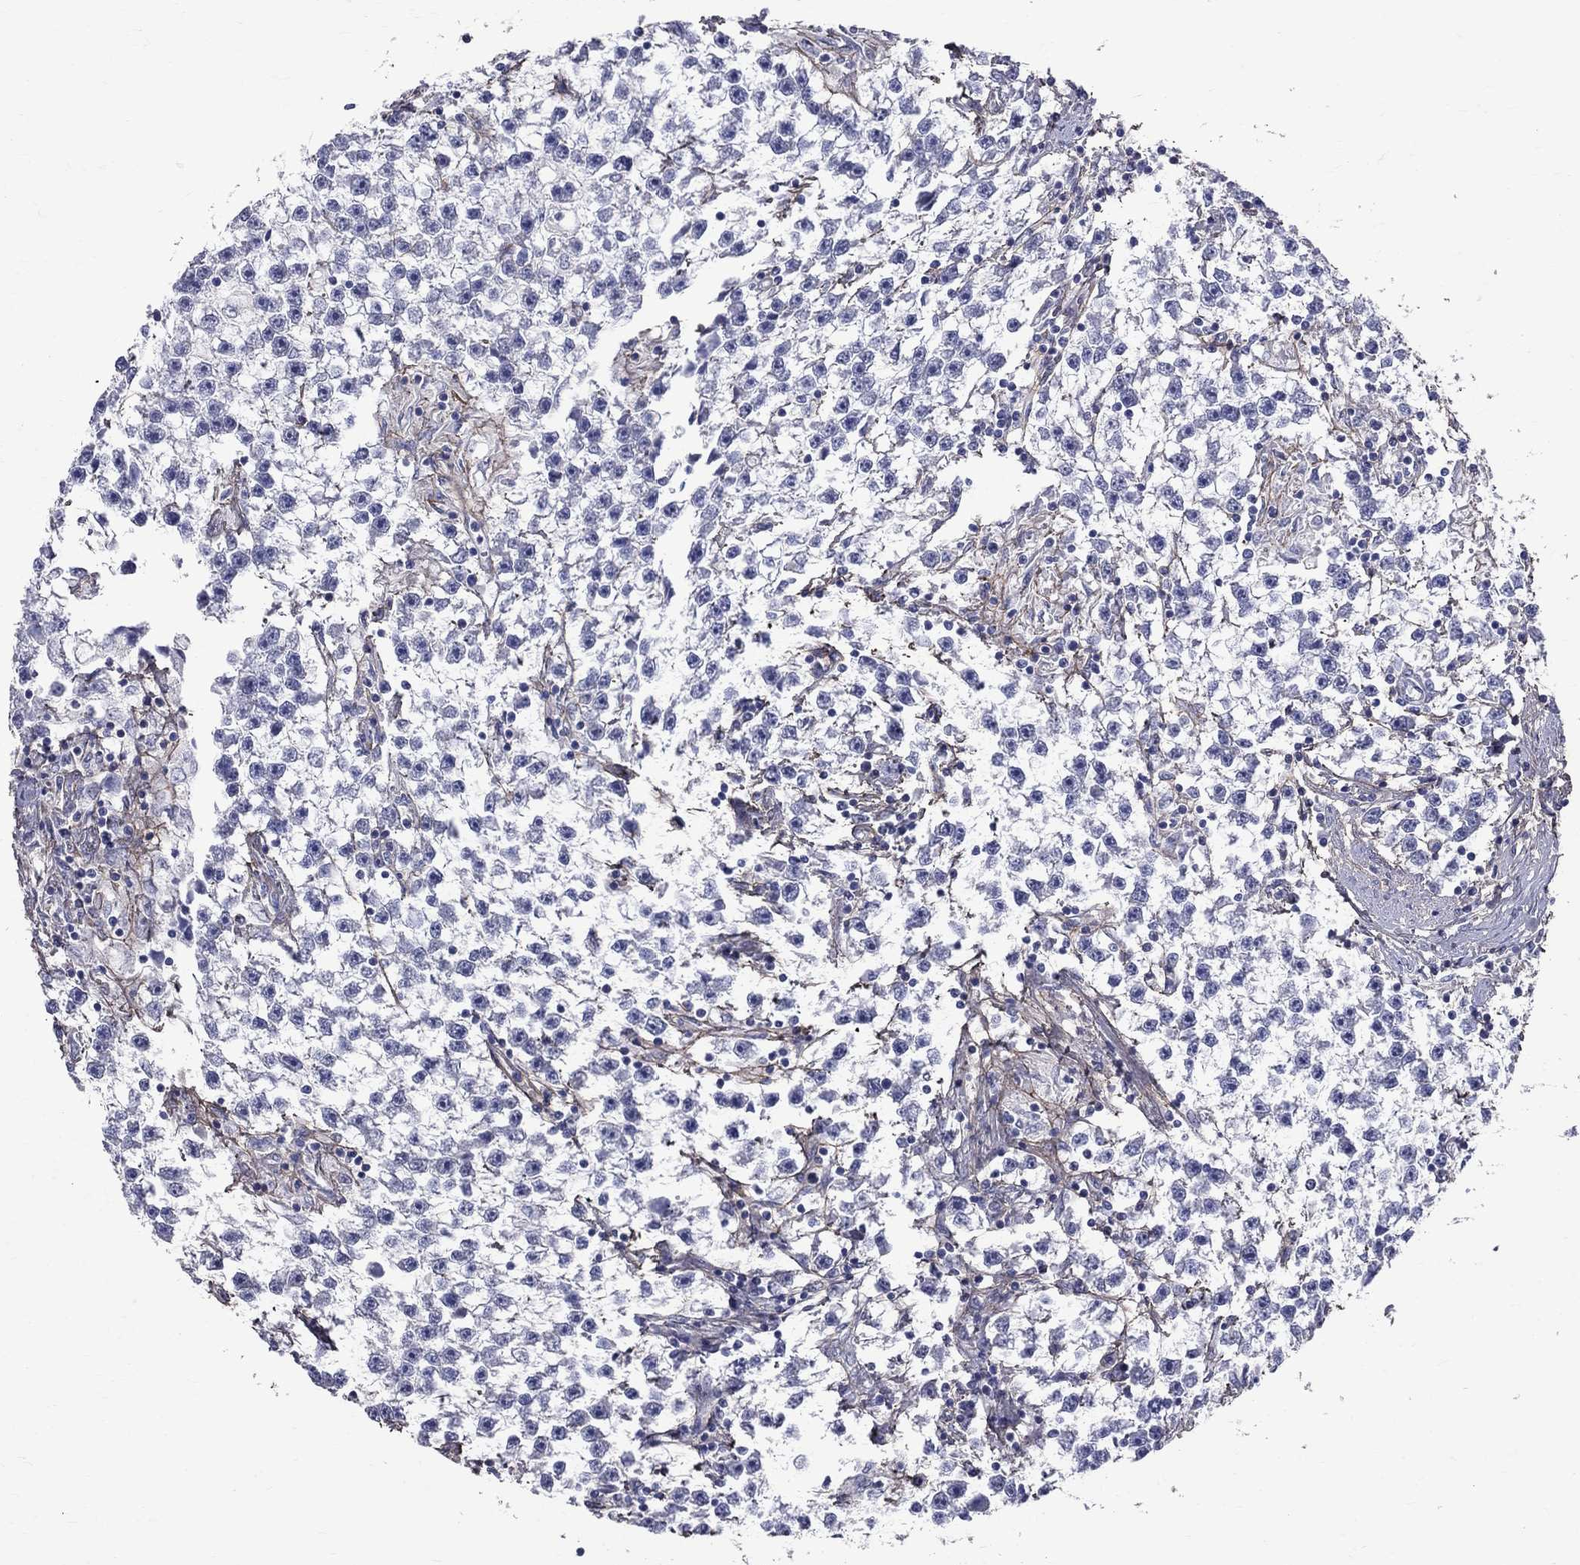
{"staining": {"intensity": "negative", "quantity": "none", "location": "none"}, "tissue": "testis cancer", "cell_type": "Tumor cells", "image_type": "cancer", "snomed": [{"axis": "morphology", "description": "Seminoma, NOS"}, {"axis": "topography", "description": "Testis"}], "caption": "A histopathology image of testis seminoma stained for a protein demonstrates no brown staining in tumor cells.", "gene": "ANXA10", "patient": {"sex": "male", "age": 59}}